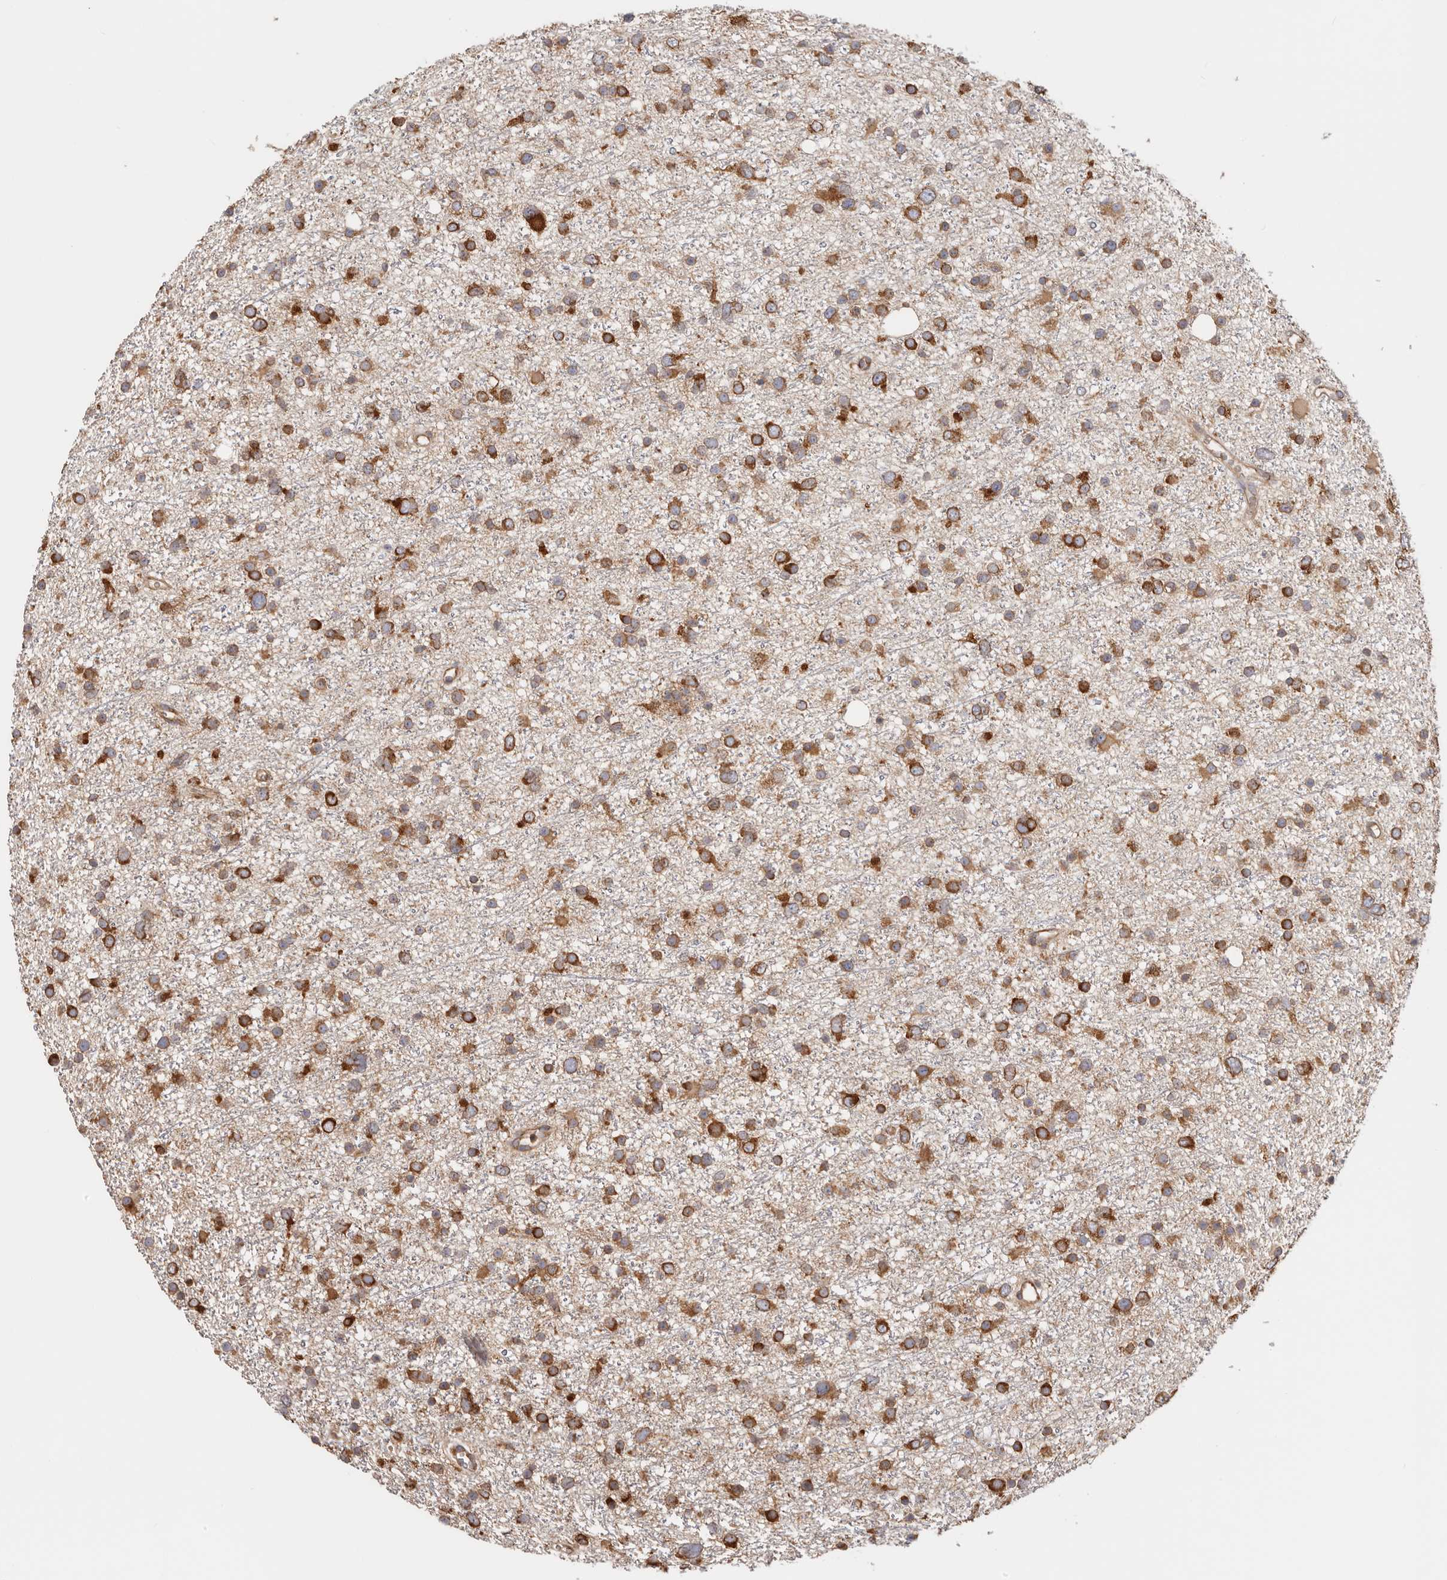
{"staining": {"intensity": "strong", "quantity": ">75%", "location": "cytoplasmic/membranous"}, "tissue": "glioma", "cell_type": "Tumor cells", "image_type": "cancer", "snomed": [{"axis": "morphology", "description": "Glioma, malignant, Low grade"}, {"axis": "topography", "description": "Cerebral cortex"}], "caption": "Protein expression analysis of human malignant glioma (low-grade) reveals strong cytoplasmic/membranous expression in about >75% of tumor cells. Using DAB (3,3'-diaminobenzidine) (brown) and hematoxylin (blue) stains, captured at high magnification using brightfield microscopy.", "gene": "EPRS1", "patient": {"sex": "female", "age": 39}}